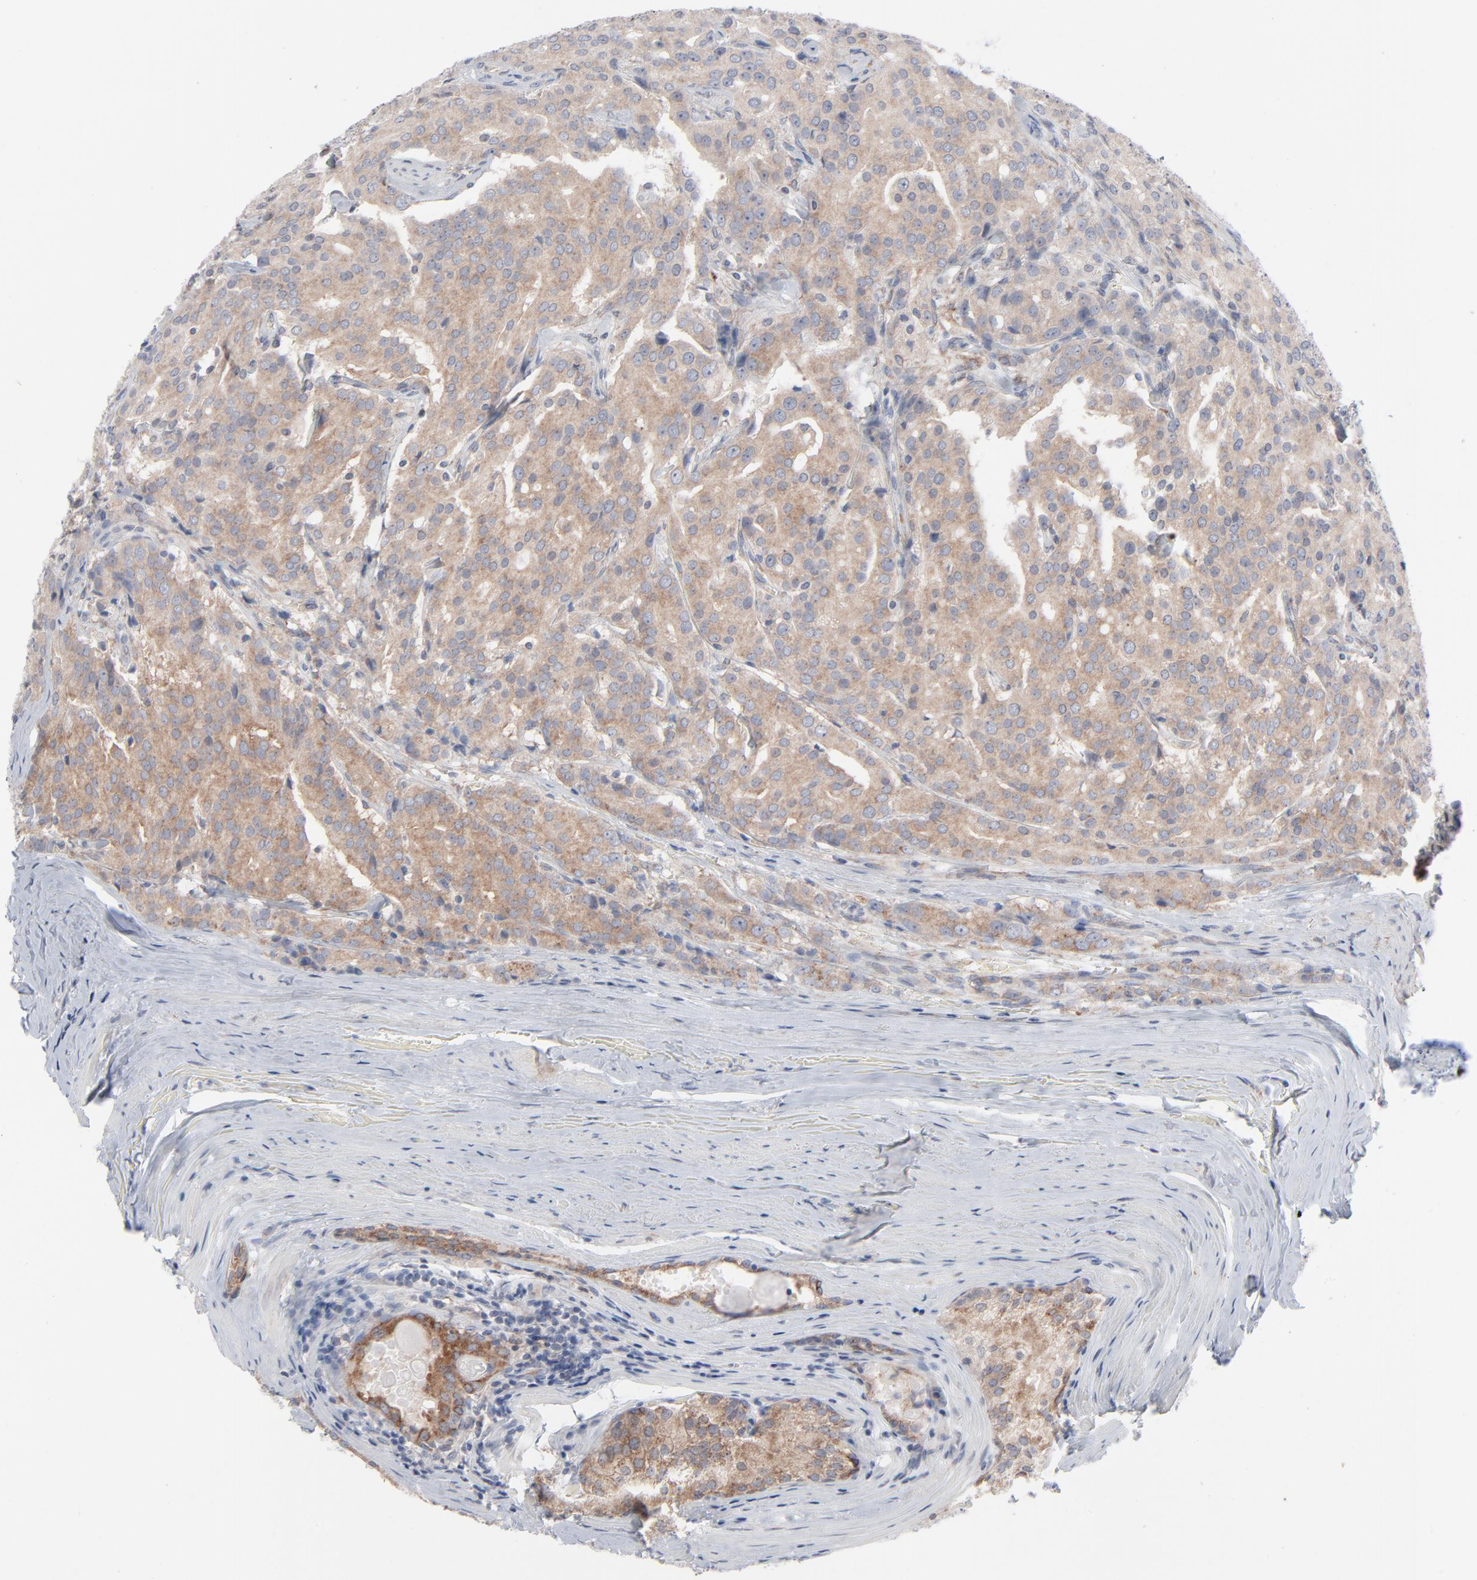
{"staining": {"intensity": "weak", "quantity": ">75%", "location": "cytoplasmic/membranous"}, "tissue": "prostate cancer", "cell_type": "Tumor cells", "image_type": "cancer", "snomed": [{"axis": "morphology", "description": "Adenocarcinoma, Medium grade"}, {"axis": "topography", "description": "Prostate"}], "caption": "Protein staining reveals weak cytoplasmic/membranous staining in about >75% of tumor cells in prostate medium-grade adenocarcinoma.", "gene": "KDSR", "patient": {"sex": "male", "age": 72}}